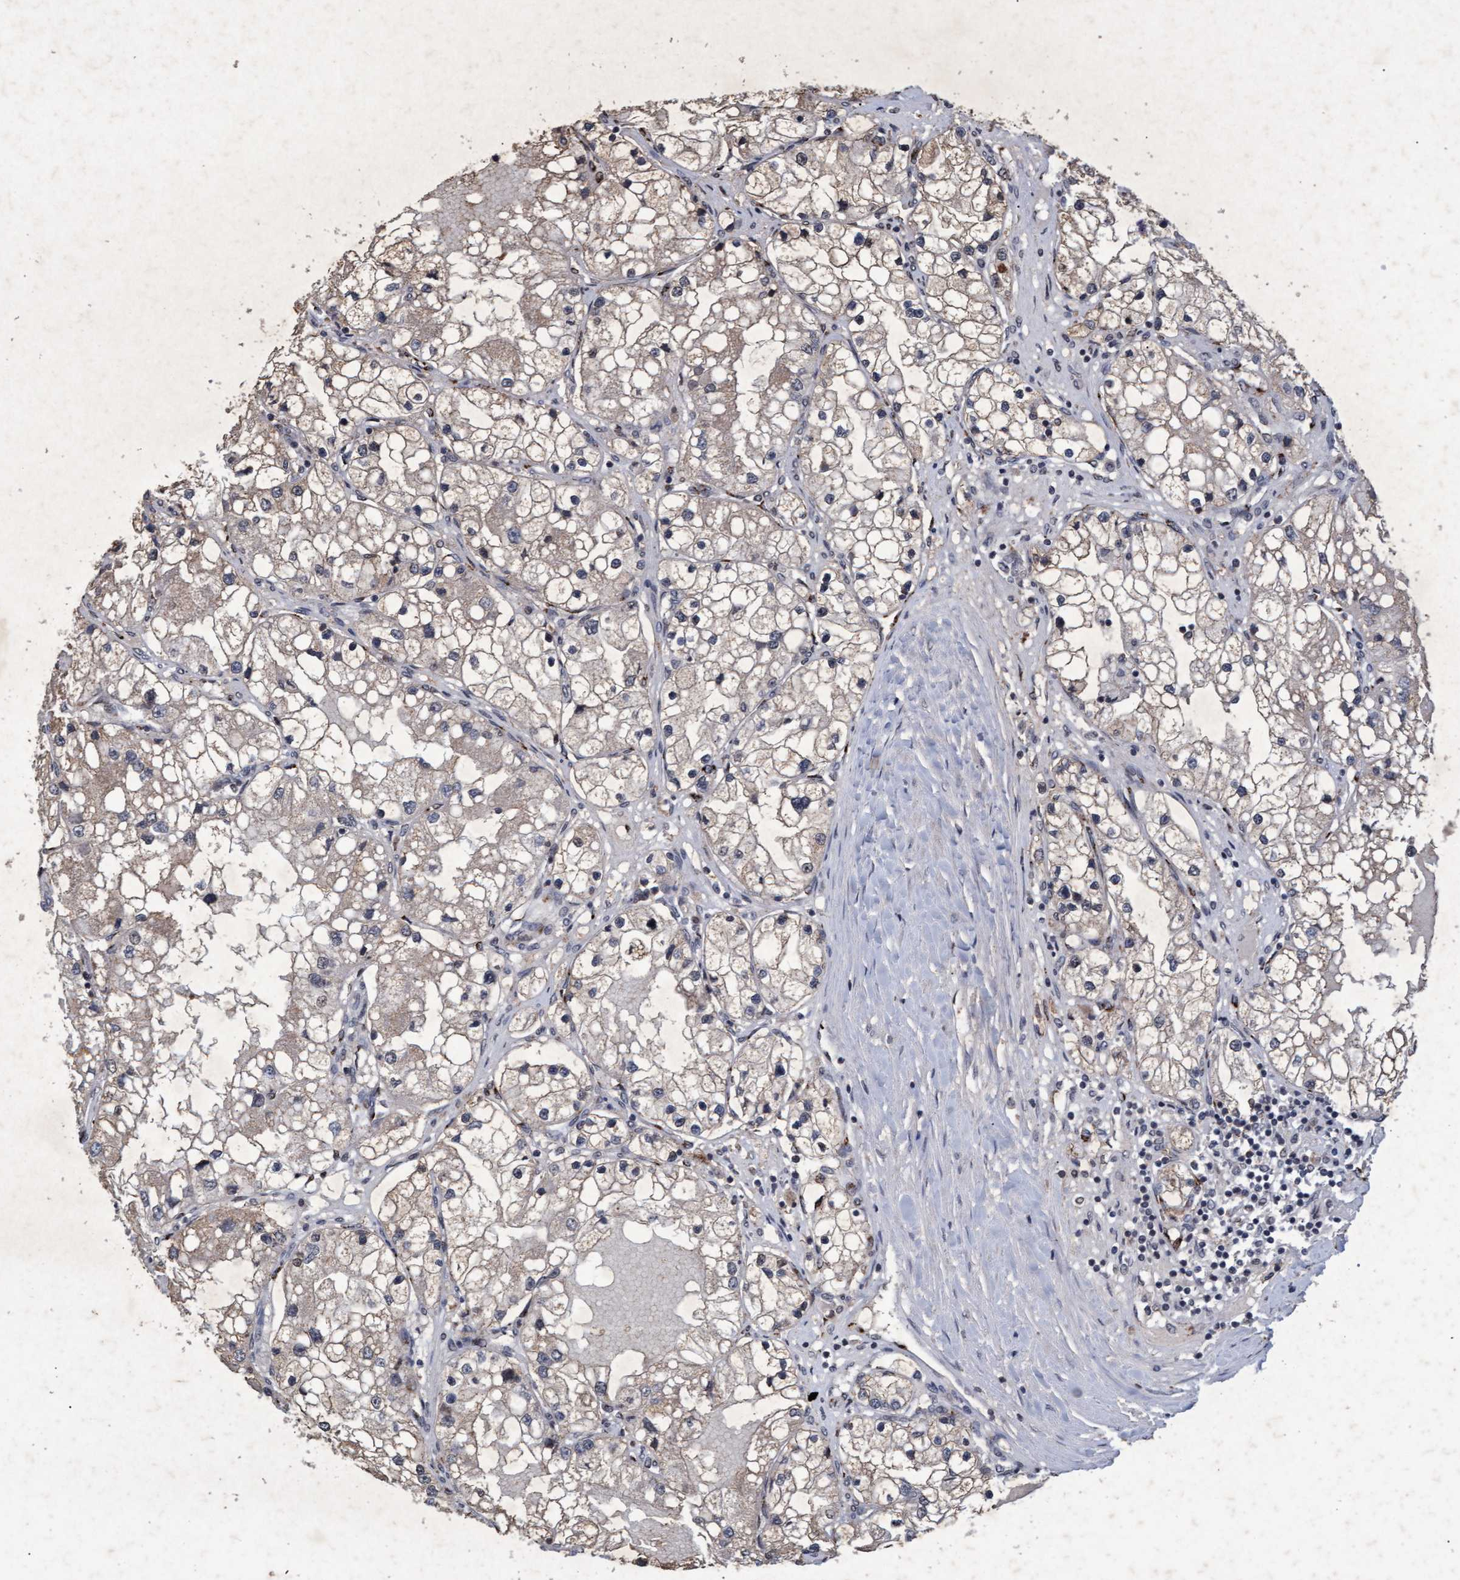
{"staining": {"intensity": "weak", "quantity": "25%-75%", "location": "cytoplasmic/membranous"}, "tissue": "renal cancer", "cell_type": "Tumor cells", "image_type": "cancer", "snomed": [{"axis": "morphology", "description": "Adenocarcinoma, NOS"}, {"axis": "topography", "description": "Kidney"}], "caption": "Weak cytoplasmic/membranous protein positivity is present in about 25%-75% of tumor cells in adenocarcinoma (renal).", "gene": "GALC", "patient": {"sex": "male", "age": 68}}